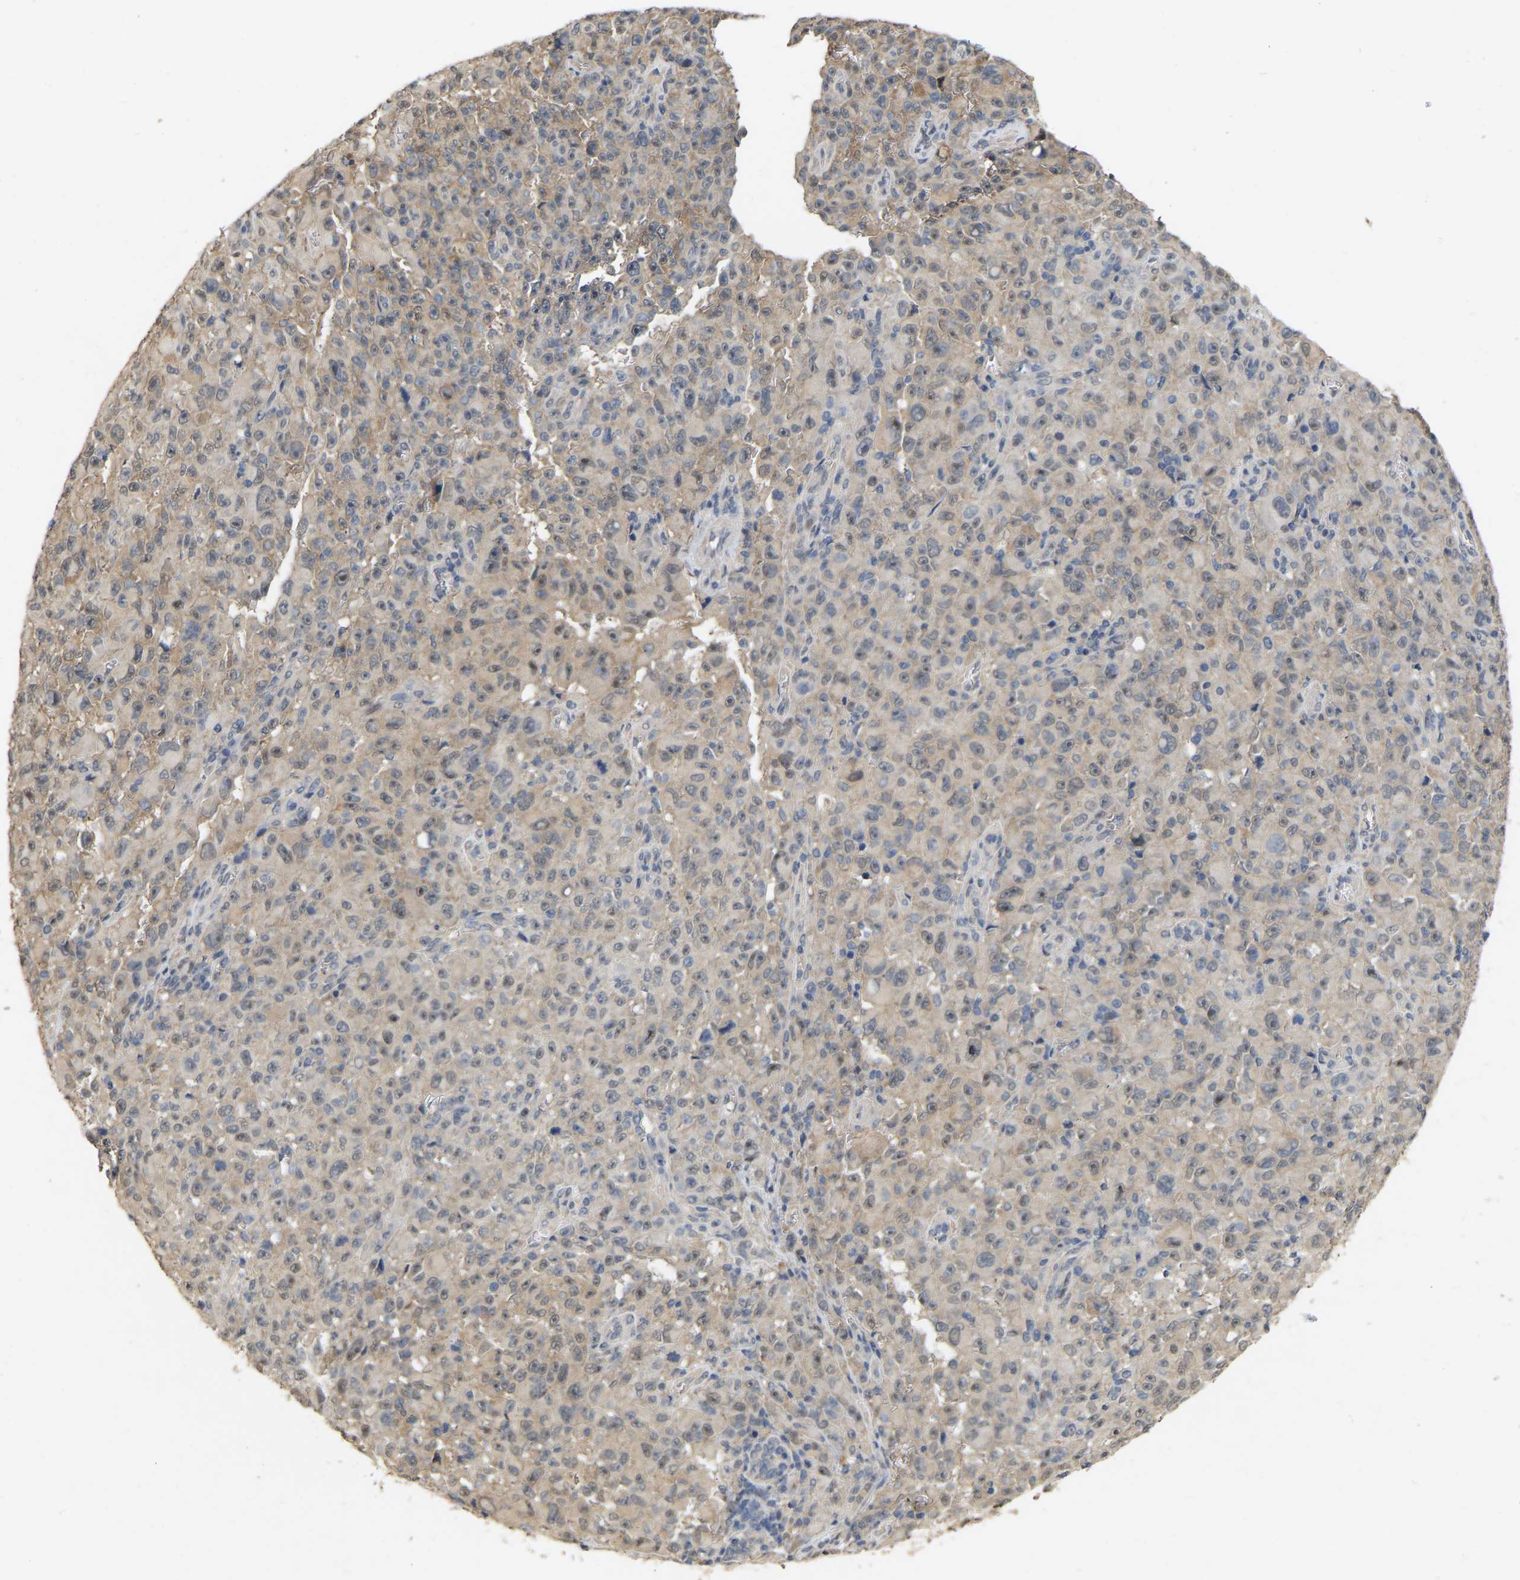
{"staining": {"intensity": "moderate", "quantity": "<25%", "location": "nuclear"}, "tissue": "melanoma", "cell_type": "Tumor cells", "image_type": "cancer", "snomed": [{"axis": "morphology", "description": "Malignant melanoma, NOS"}, {"axis": "topography", "description": "Skin"}], "caption": "Protein expression analysis of human malignant melanoma reveals moderate nuclear positivity in about <25% of tumor cells. (DAB (3,3'-diaminobenzidine) IHC with brightfield microscopy, high magnification).", "gene": "RUVBL1", "patient": {"sex": "female", "age": 82}}